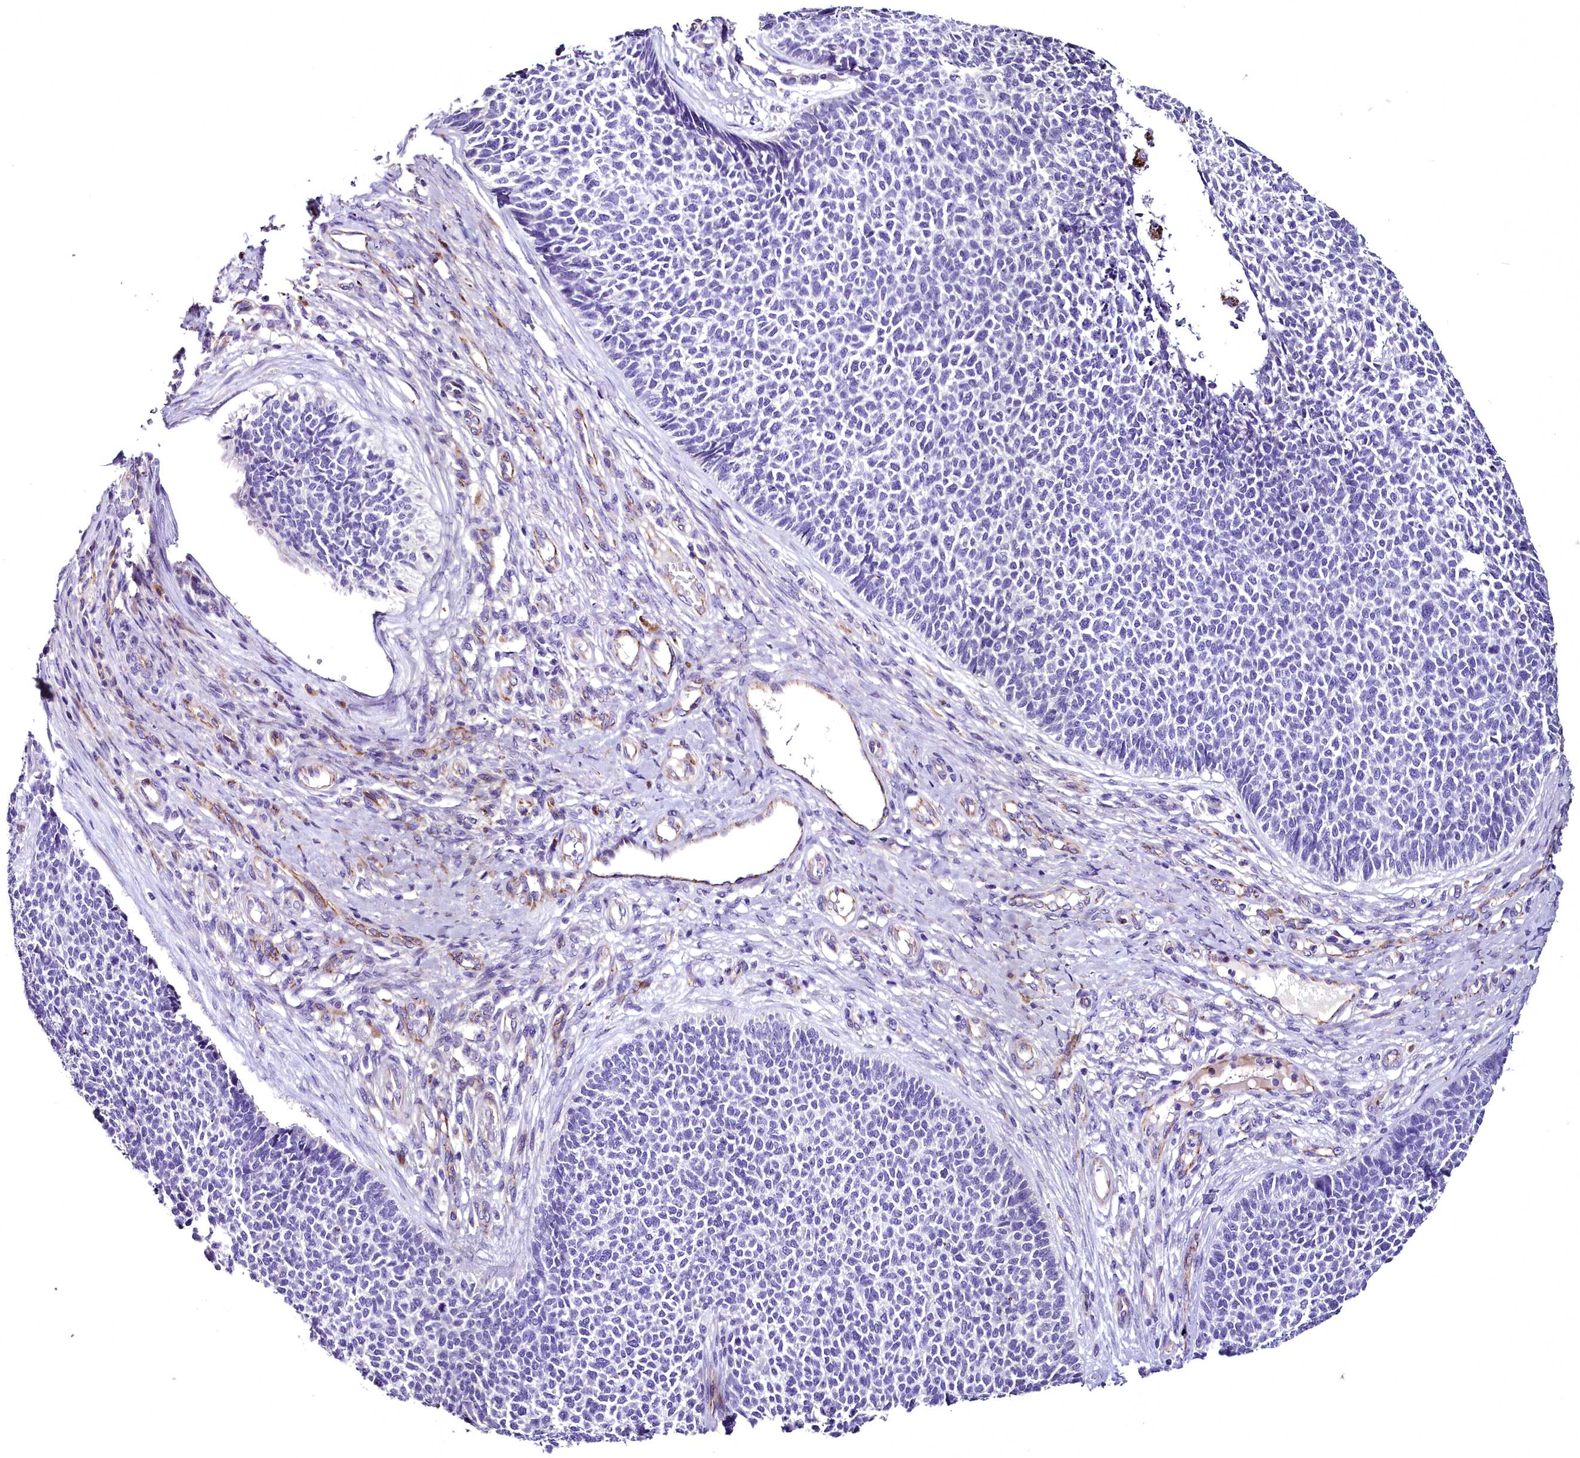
{"staining": {"intensity": "negative", "quantity": "none", "location": "none"}, "tissue": "skin cancer", "cell_type": "Tumor cells", "image_type": "cancer", "snomed": [{"axis": "morphology", "description": "Basal cell carcinoma"}, {"axis": "topography", "description": "Skin"}], "caption": "IHC of human skin cancer (basal cell carcinoma) demonstrates no staining in tumor cells. The staining was performed using DAB to visualize the protein expression in brown, while the nuclei were stained in blue with hematoxylin (Magnification: 20x).", "gene": "MS4A18", "patient": {"sex": "female", "age": 84}}